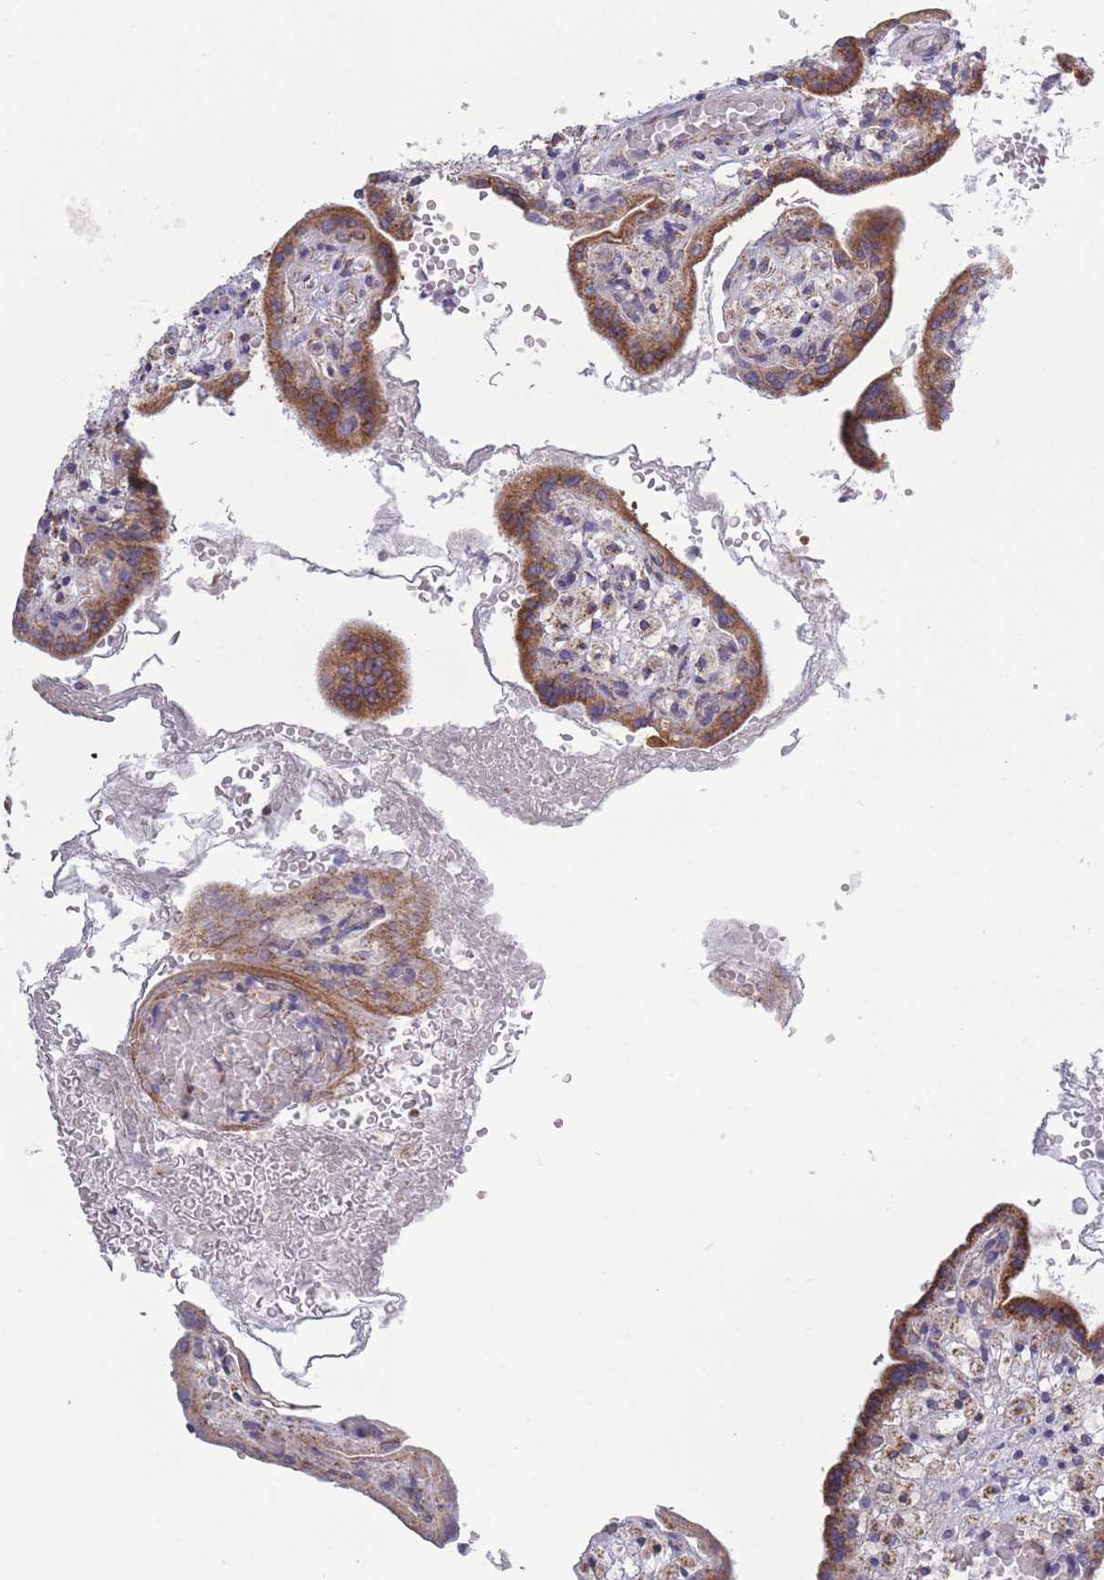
{"staining": {"intensity": "negative", "quantity": "none", "location": "none"}, "tissue": "placenta", "cell_type": "Decidual cells", "image_type": "normal", "snomed": [{"axis": "morphology", "description": "Normal tissue, NOS"}, {"axis": "topography", "description": "Placenta"}], "caption": "High magnification brightfield microscopy of normal placenta stained with DAB (3,3'-diaminobenzidine) (brown) and counterstained with hematoxylin (blue): decidual cells show no significant positivity. (Immunohistochemistry (ihc), brightfield microscopy, high magnification).", "gene": "PDHA1", "patient": {"sex": "female", "age": 37}}